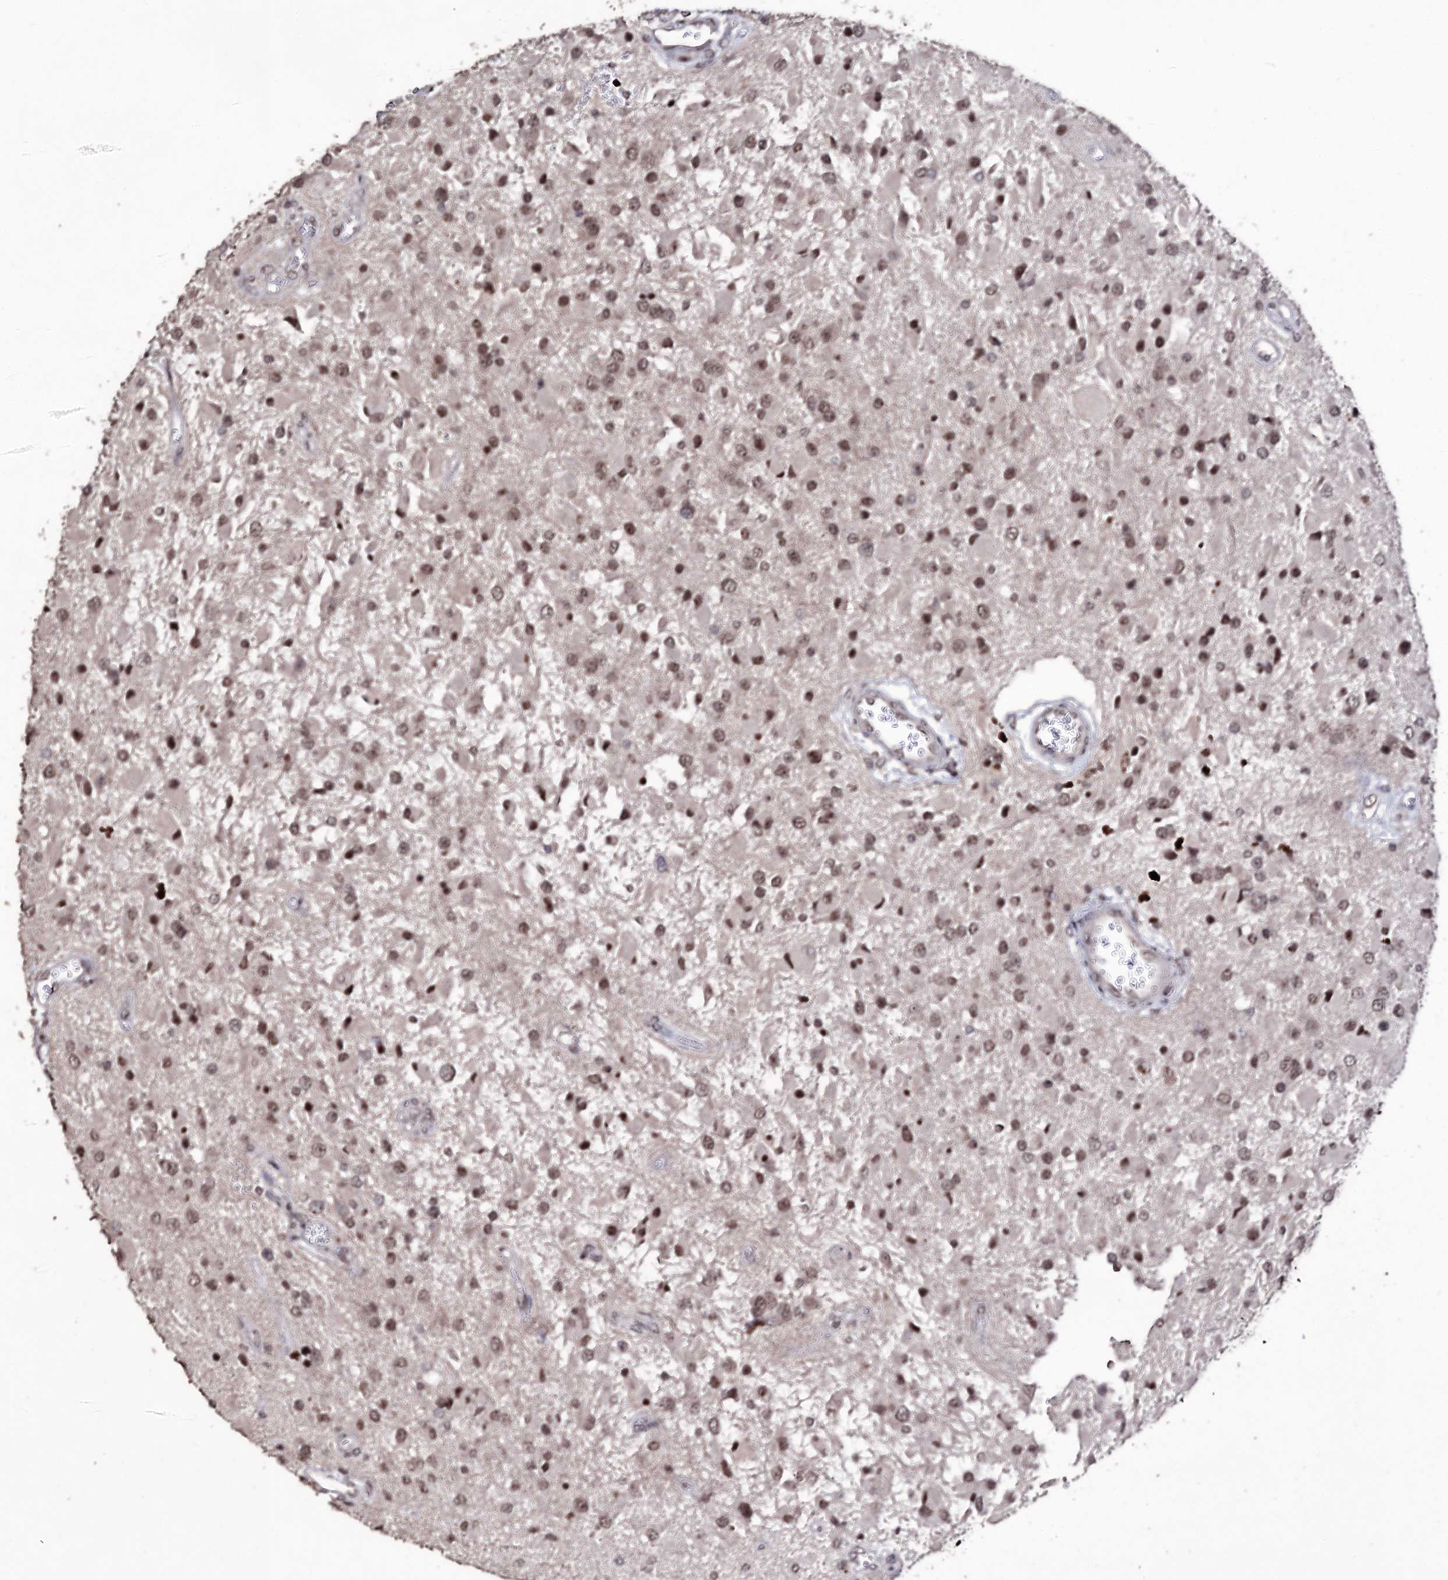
{"staining": {"intensity": "moderate", "quantity": ">75%", "location": "nuclear"}, "tissue": "glioma", "cell_type": "Tumor cells", "image_type": "cancer", "snomed": [{"axis": "morphology", "description": "Glioma, malignant, High grade"}, {"axis": "topography", "description": "Brain"}], "caption": "Immunohistochemistry (IHC) (DAB (3,3'-diaminobenzidine)) staining of human glioma demonstrates moderate nuclear protein positivity in approximately >75% of tumor cells.", "gene": "VGLL4", "patient": {"sex": "male", "age": 53}}